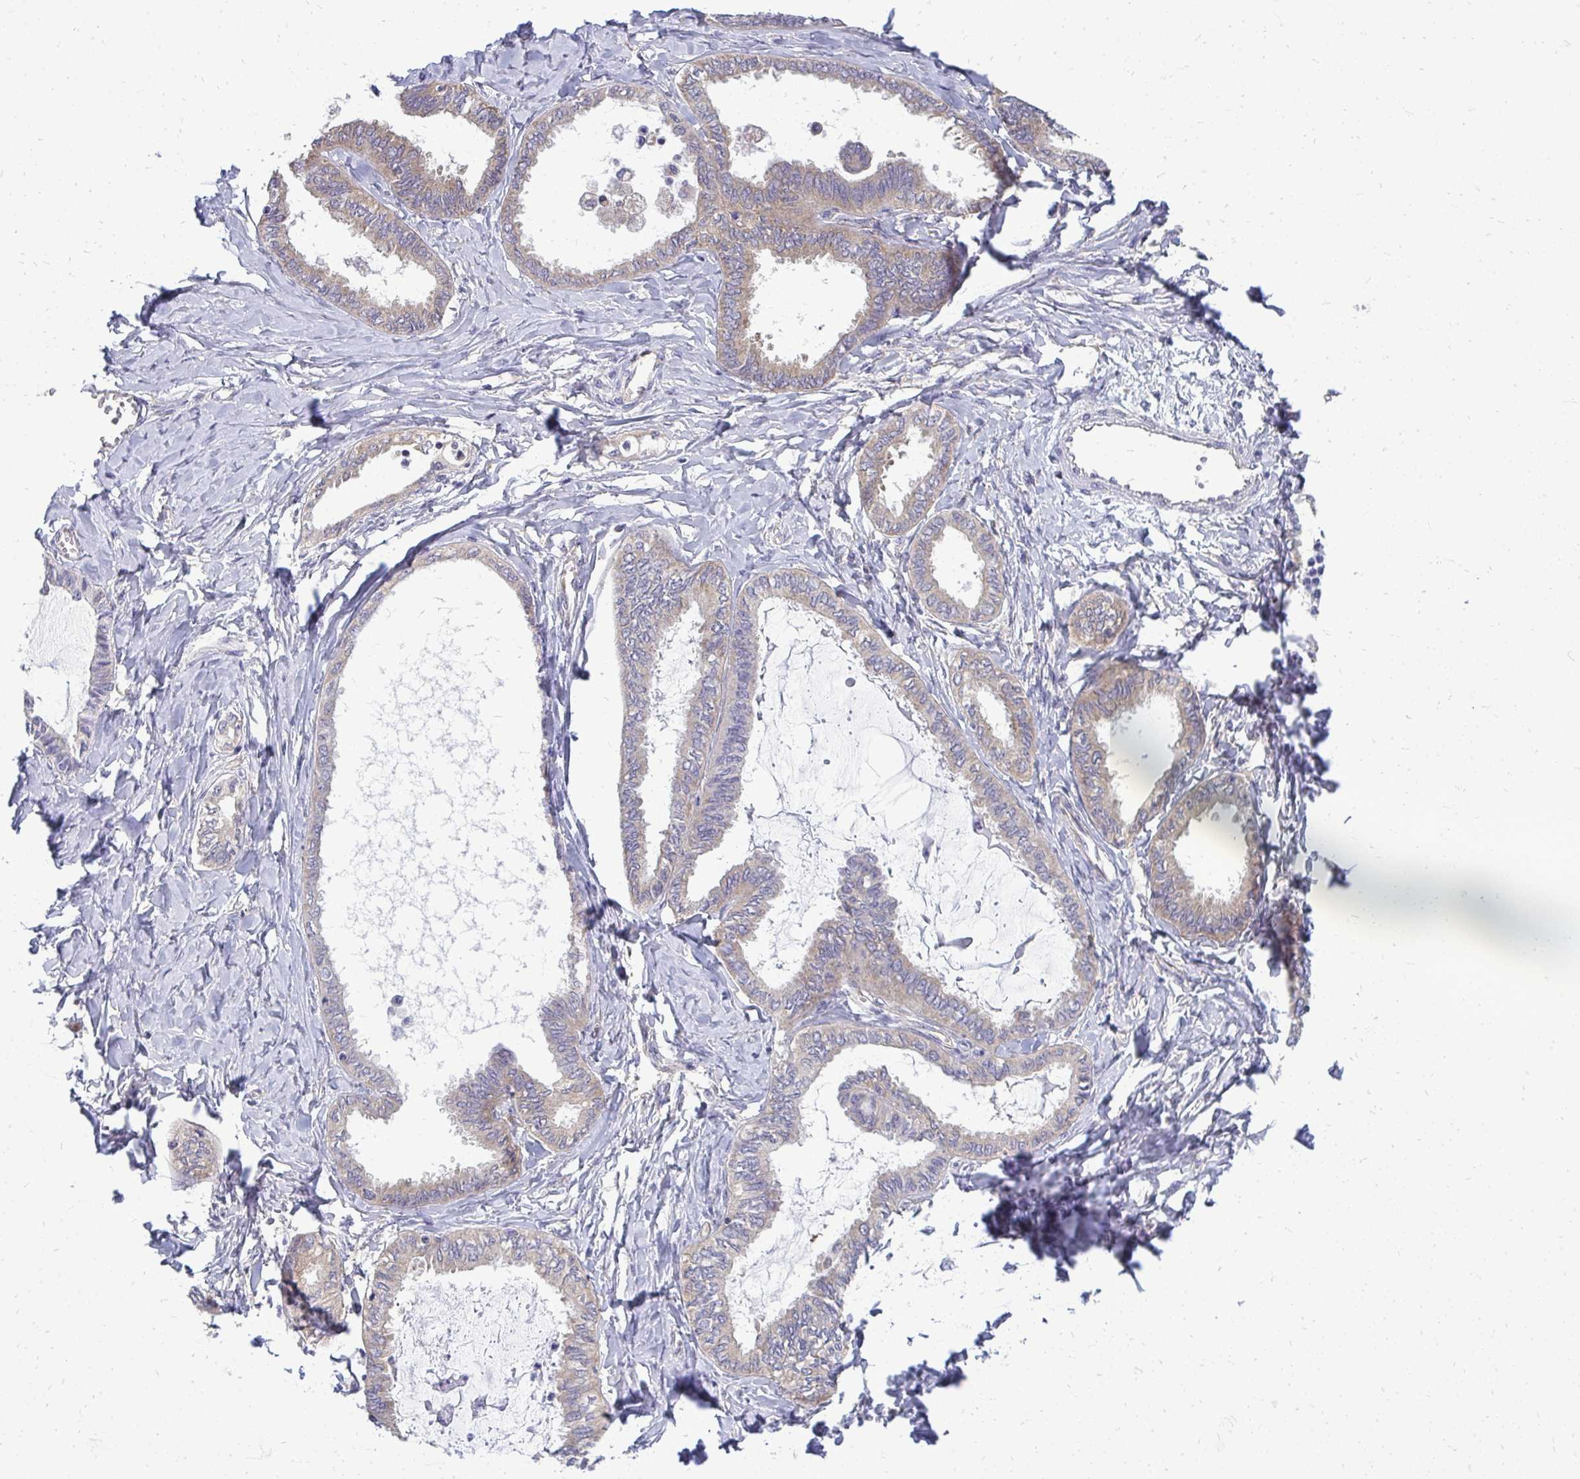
{"staining": {"intensity": "weak", "quantity": "25%-75%", "location": "cytoplasmic/membranous"}, "tissue": "ovarian cancer", "cell_type": "Tumor cells", "image_type": "cancer", "snomed": [{"axis": "morphology", "description": "Carcinoma, endometroid"}, {"axis": "topography", "description": "Ovary"}], "caption": "Immunohistochemistry (IHC) photomicrograph of ovarian cancer (endometroid carcinoma) stained for a protein (brown), which reveals low levels of weak cytoplasmic/membranous staining in about 25%-75% of tumor cells.", "gene": "RPLP2", "patient": {"sex": "female", "age": 70}}